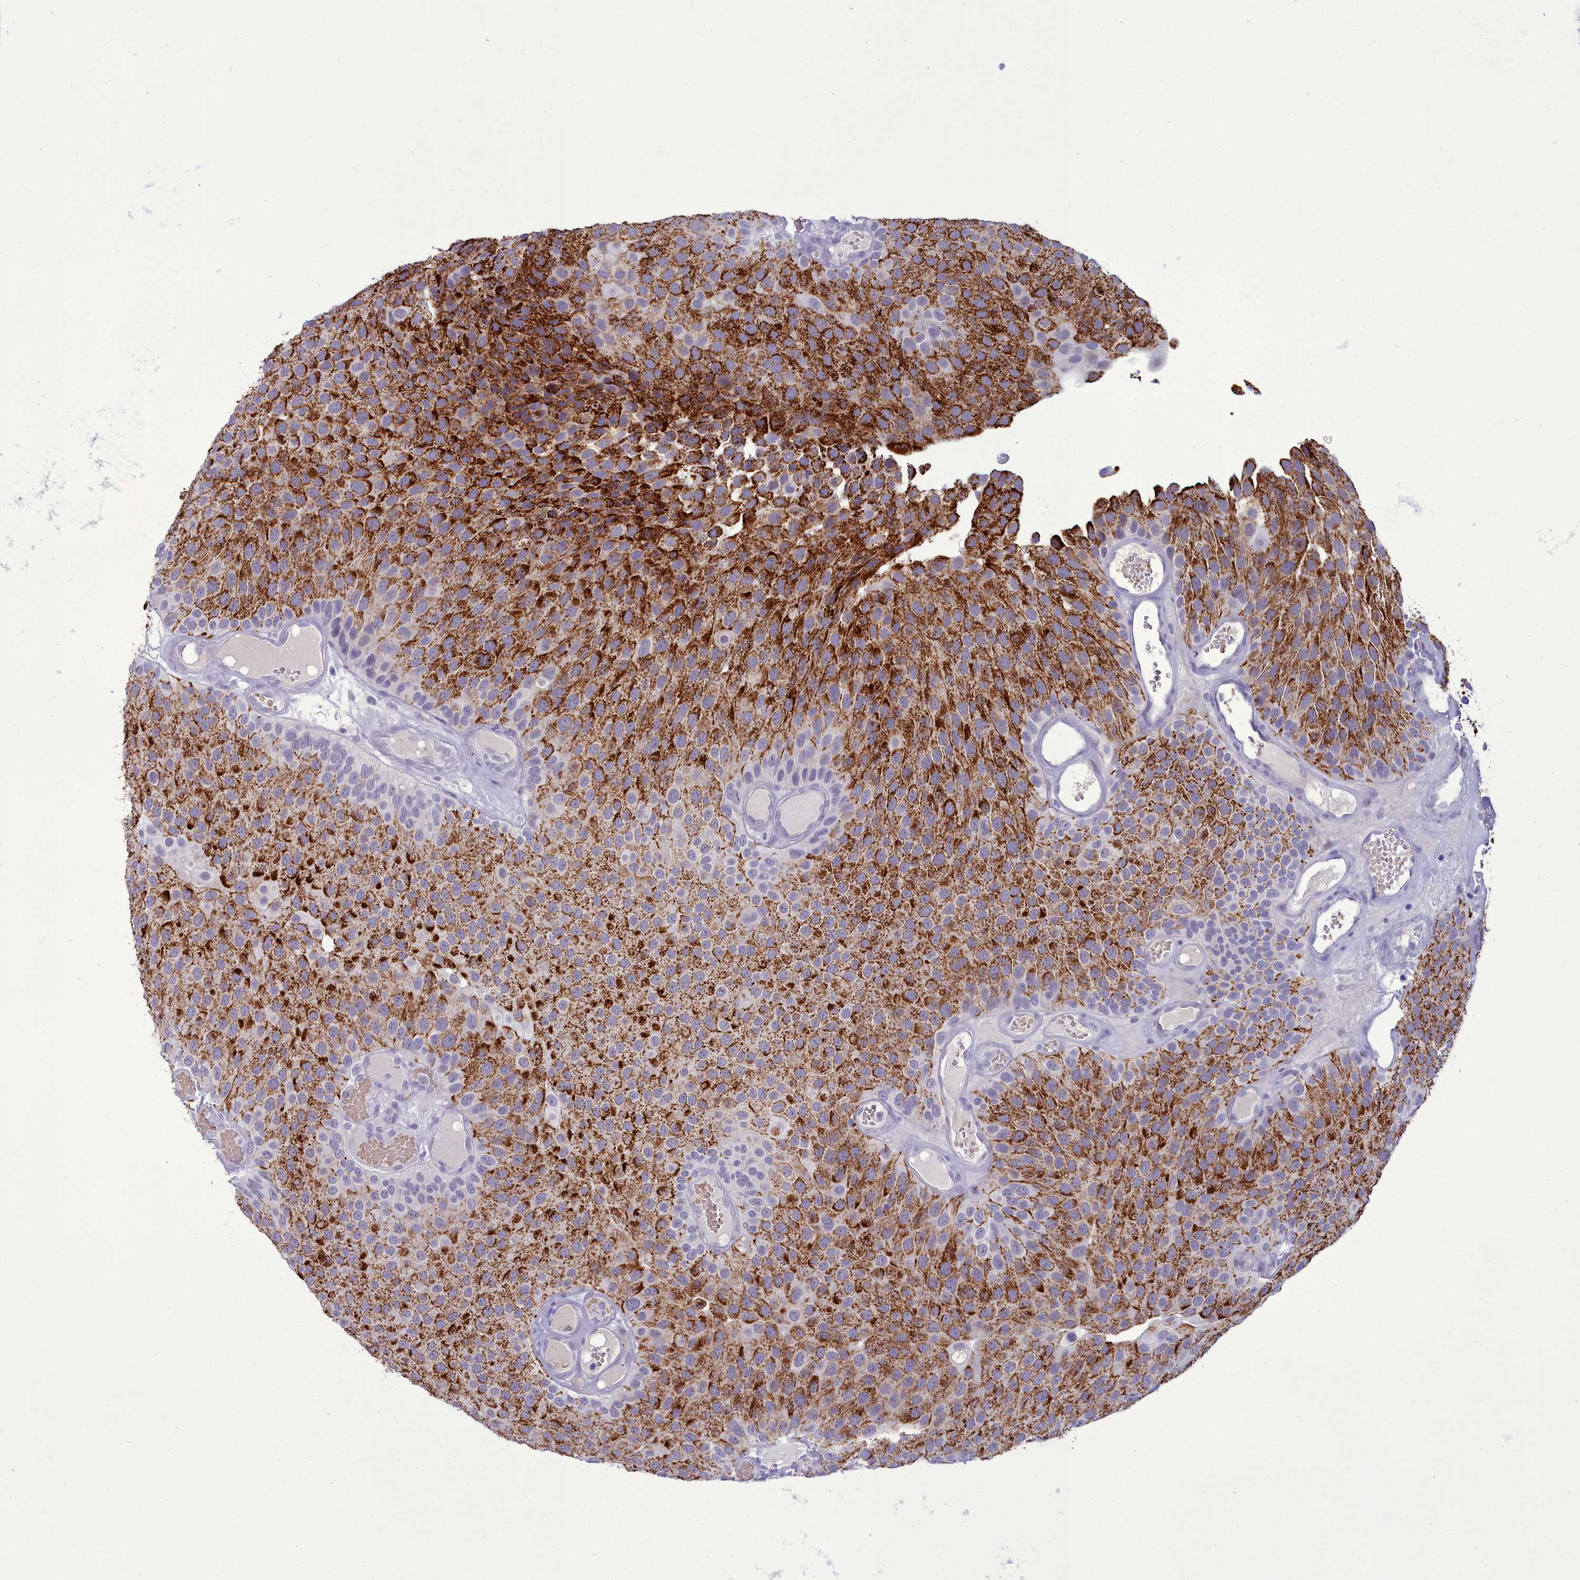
{"staining": {"intensity": "strong", "quantity": ">75%", "location": "cytoplasmic/membranous"}, "tissue": "urothelial cancer", "cell_type": "Tumor cells", "image_type": "cancer", "snomed": [{"axis": "morphology", "description": "Urothelial carcinoma, Low grade"}, {"axis": "topography", "description": "Urinary bladder"}], "caption": "An immunohistochemistry (IHC) micrograph of tumor tissue is shown. Protein staining in brown shows strong cytoplasmic/membranous positivity in low-grade urothelial carcinoma within tumor cells.", "gene": "OSTN", "patient": {"sex": "male", "age": 89}}